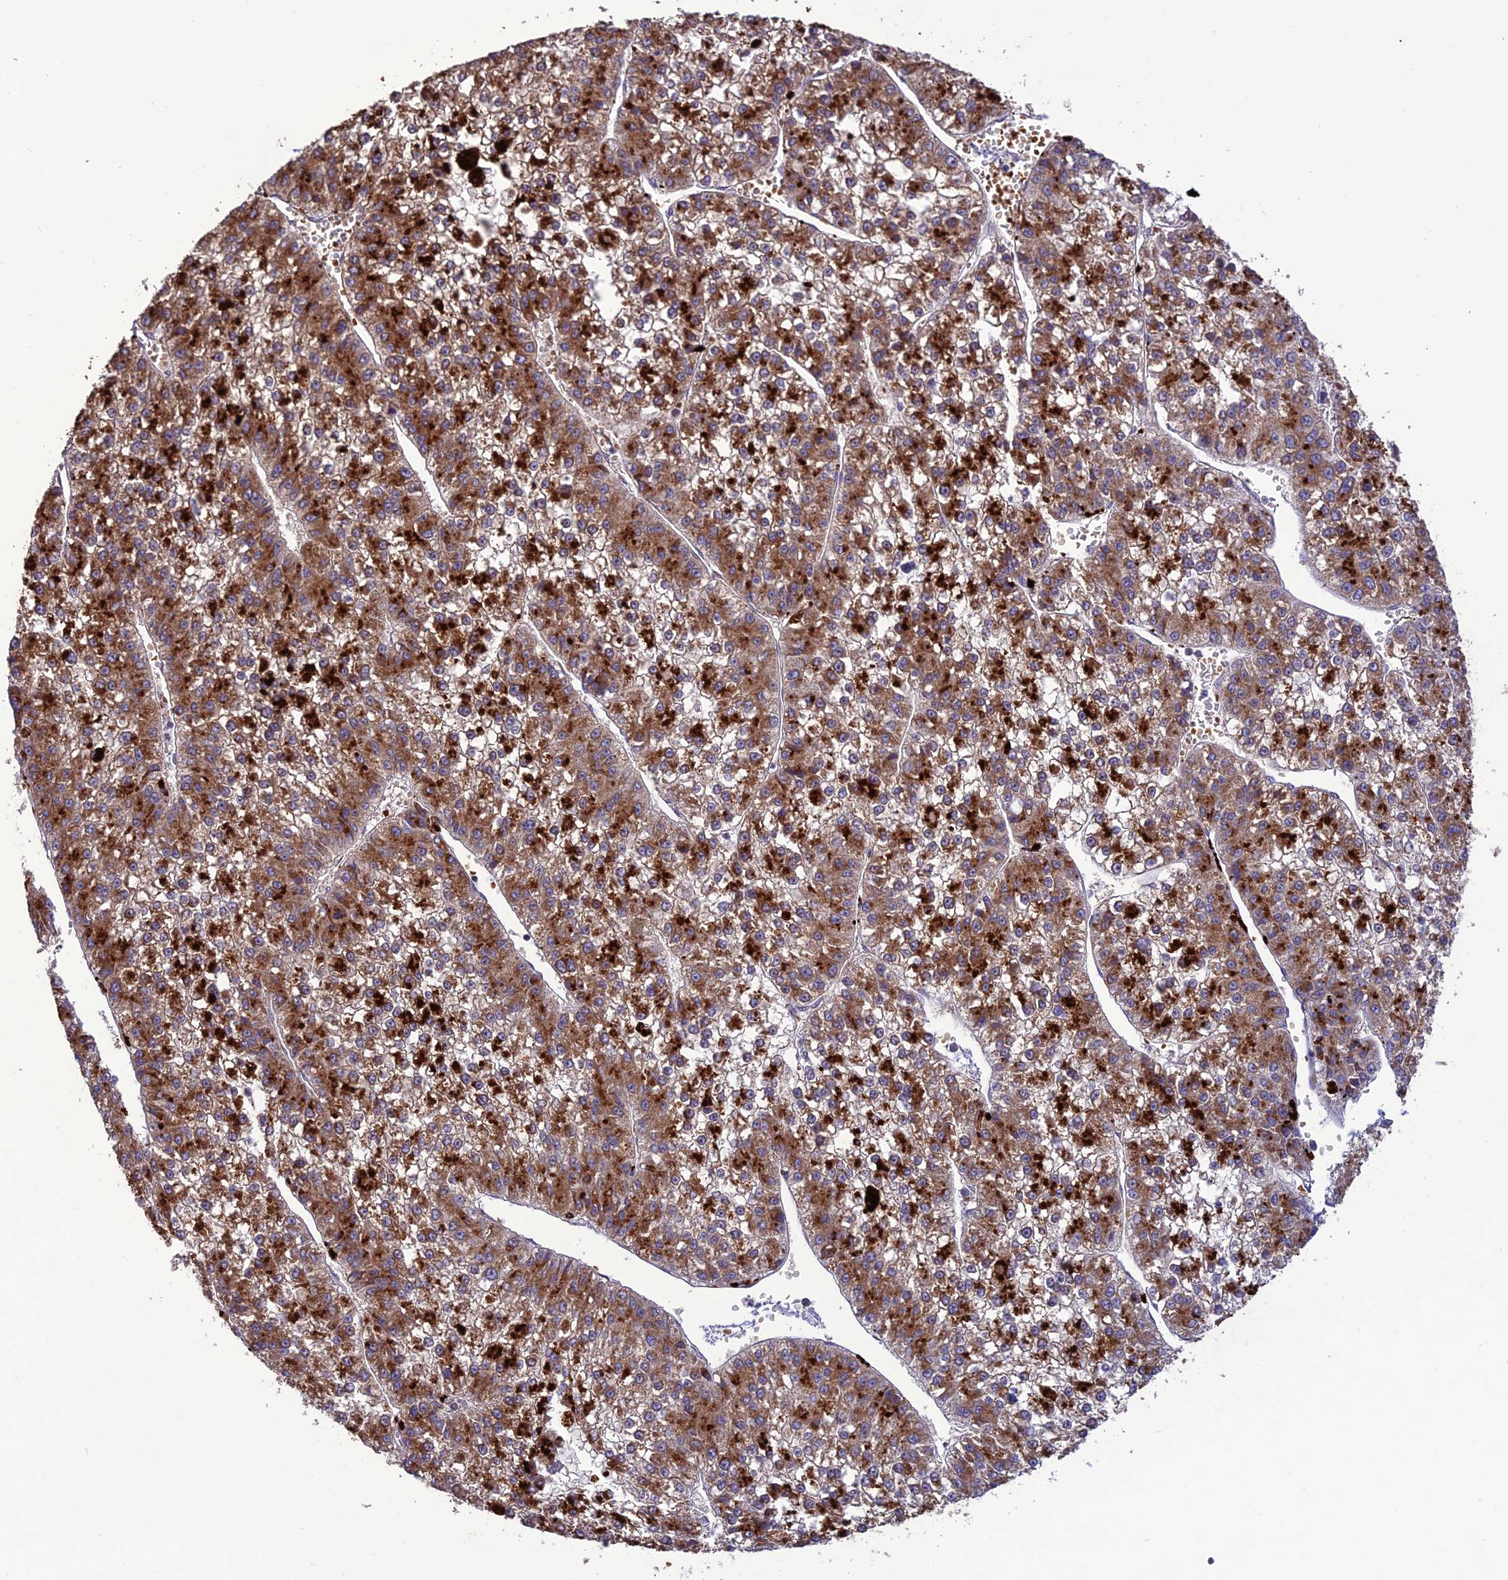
{"staining": {"intensity": "strong", "quantity": ">75%", "location": "cytoplasmic/membranous"}, "tissue": "liver cancer", "cell_type": "Tumor cells", "image_type": "cancer", "snomed": [{"axis": "morphology", "description": "Carcinoma, Hepatocellular, NOS"}, {"axis": "topography", "description": "Liver"}], "caption": "Liver cancer (hepatocellular carcinoma) stained with a protein marker exhibits strong staining in tumor cells.", "gene": "NDUFAF1", "patient": {"sex": "female", "age": 73}}